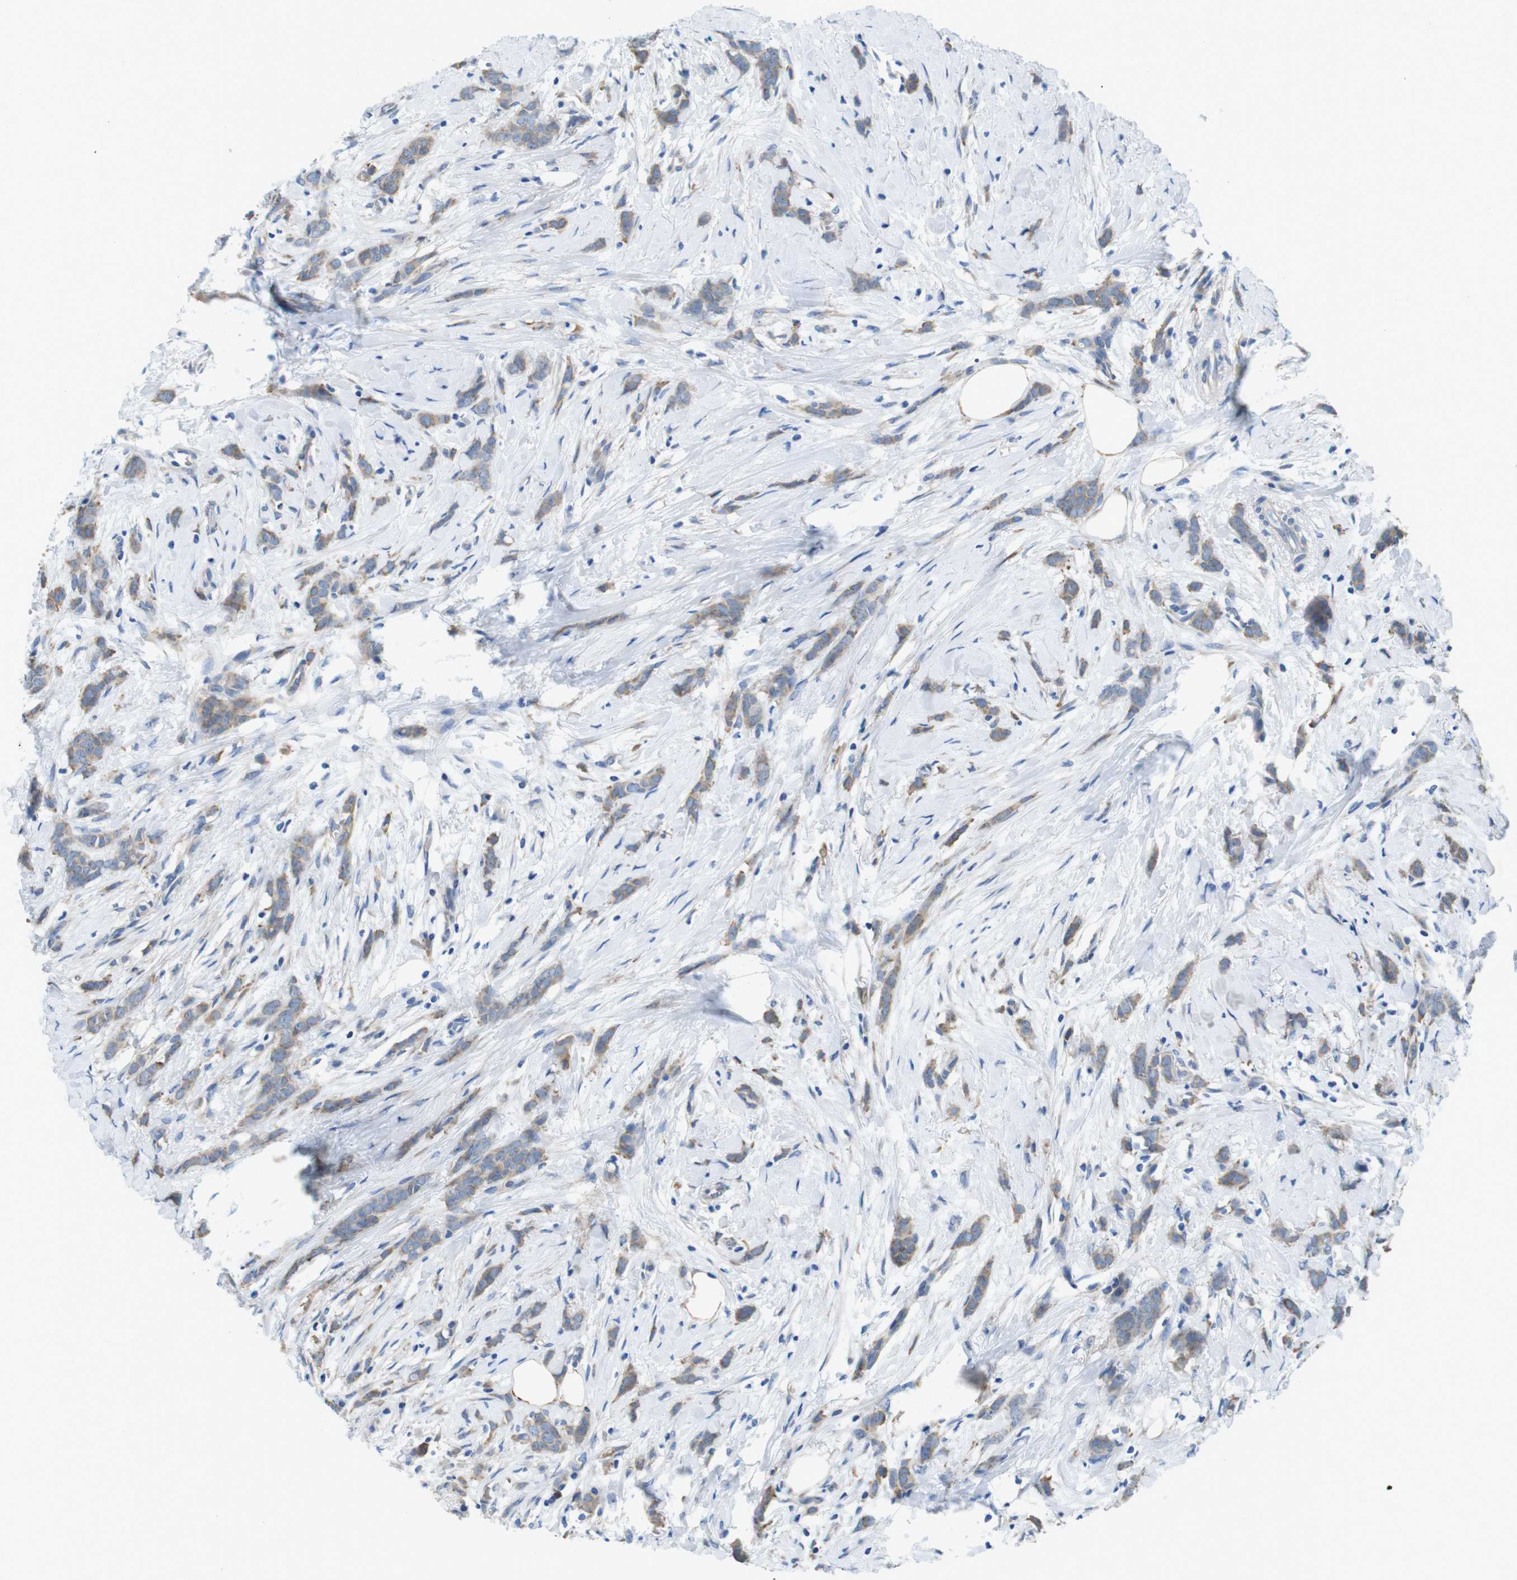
{"staining": {"intensity": "moderate", "quantity": ">75%", "location": "cytoplasmic/membranous"}, "tissue": "breast cancer", "cell_type": "Tumor cells", "image_type": "cancer", "snomed": [{"axis": "morphology", "description": "Lobular carcinoma, in situ"}, {"axis": "morphology", "description": "Lobular carcinoma"}, {"axis": "topography", "description": "Breast"}], "caption": "An image showing moderate cytoplasmic/membranous expression in approximately >75% of tumor cells in lobular carcinoma (breast), as visualized by brown immunohistochemical staining.", "gene": "CDH8", "patient": {"sex": "female", "age": 41}}